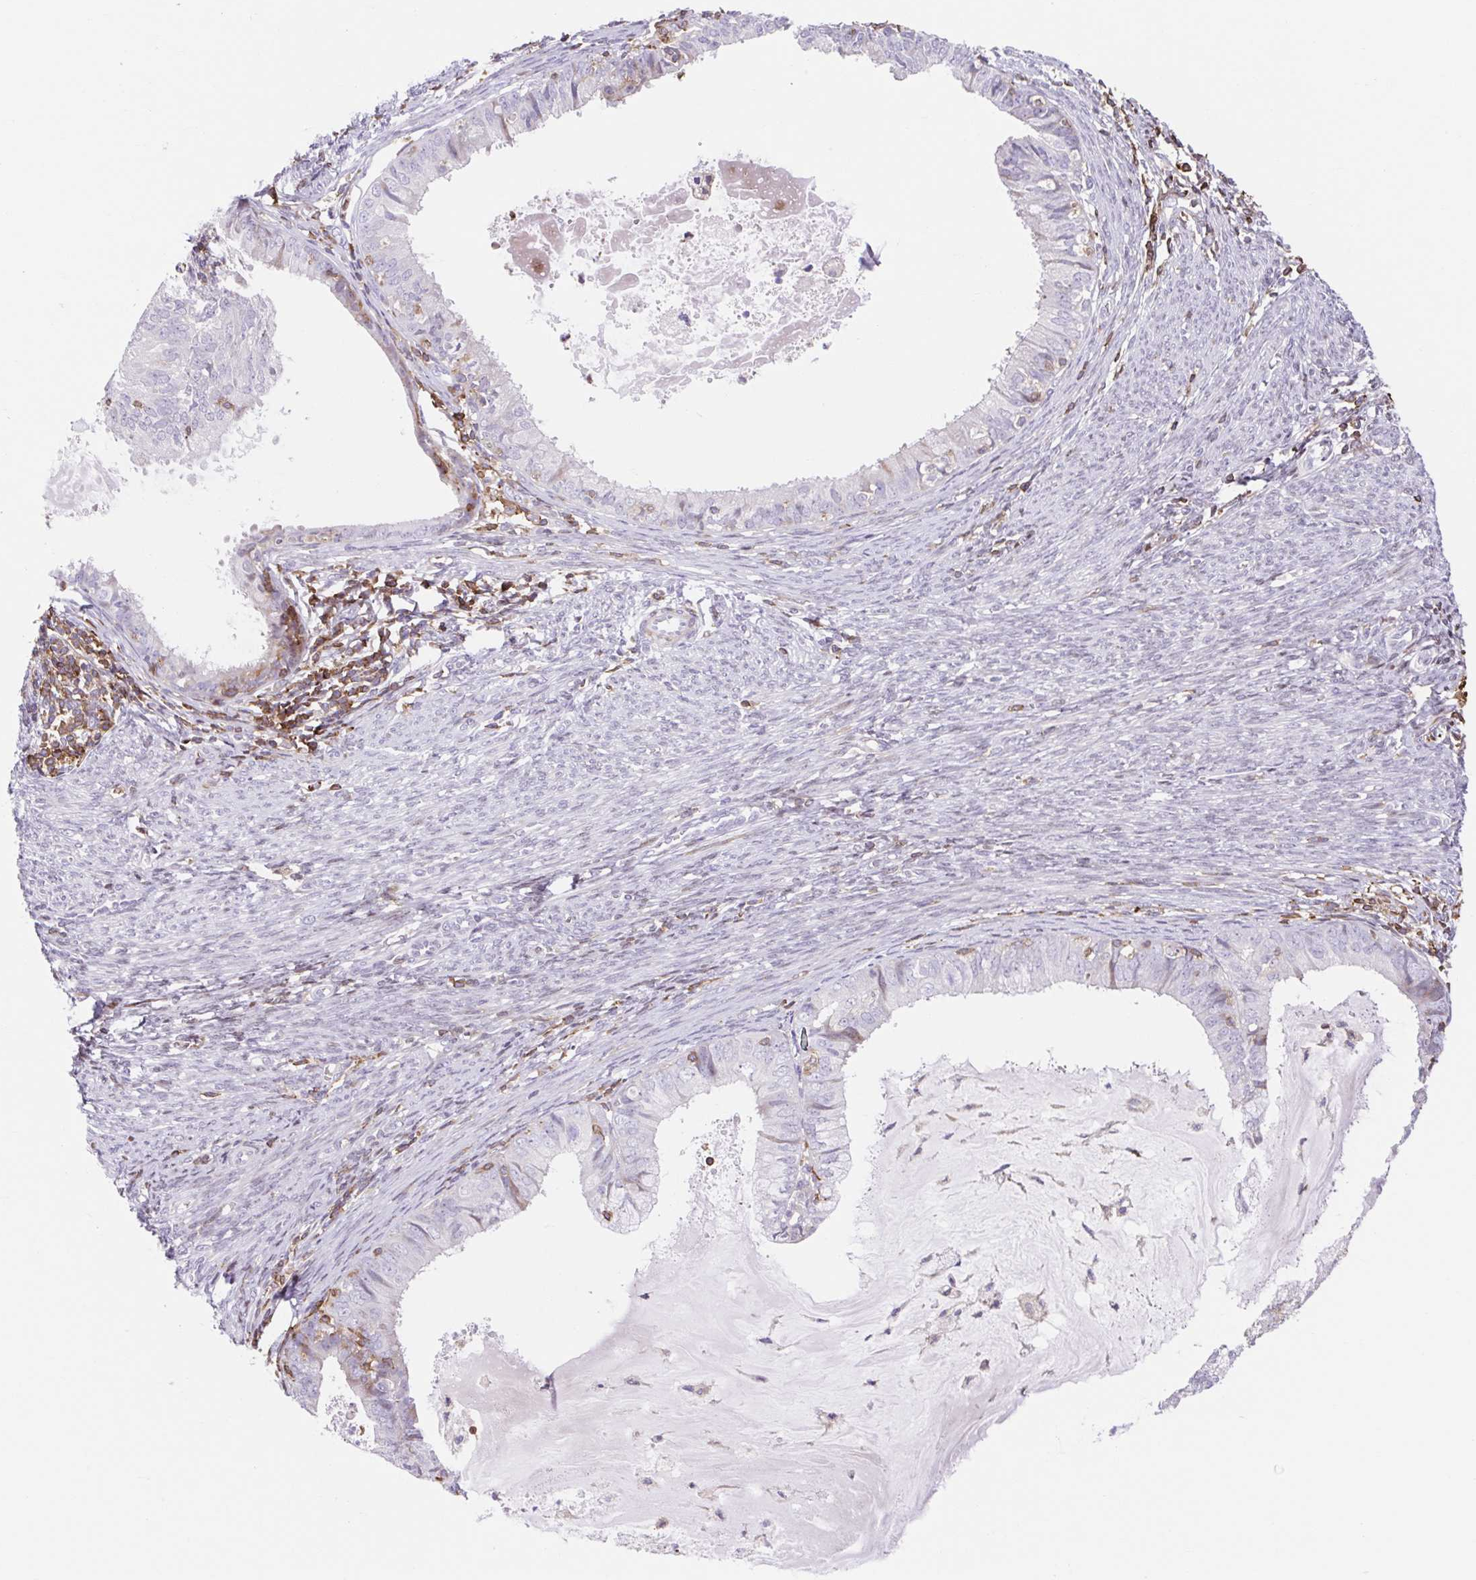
{"staining": {"intensity": "negative", "quantity": "none", "location": "none"}, "tissue": "endometrial cancer", "cell_type": "Tumor cells", "image_type": "cancer", "snomed": [{"axis": "morphology", "description": "Adenocarcinoma, NOS"}, {"axis": "topography", "description": "Endometrium"}], "caption": "Endometrial adenocarcinoma stained for a protein using immunohistochemistry exhibits no staining tumor cells.", "gene": "TPRG1", "patient": {"sex": "female", "age": 57}}